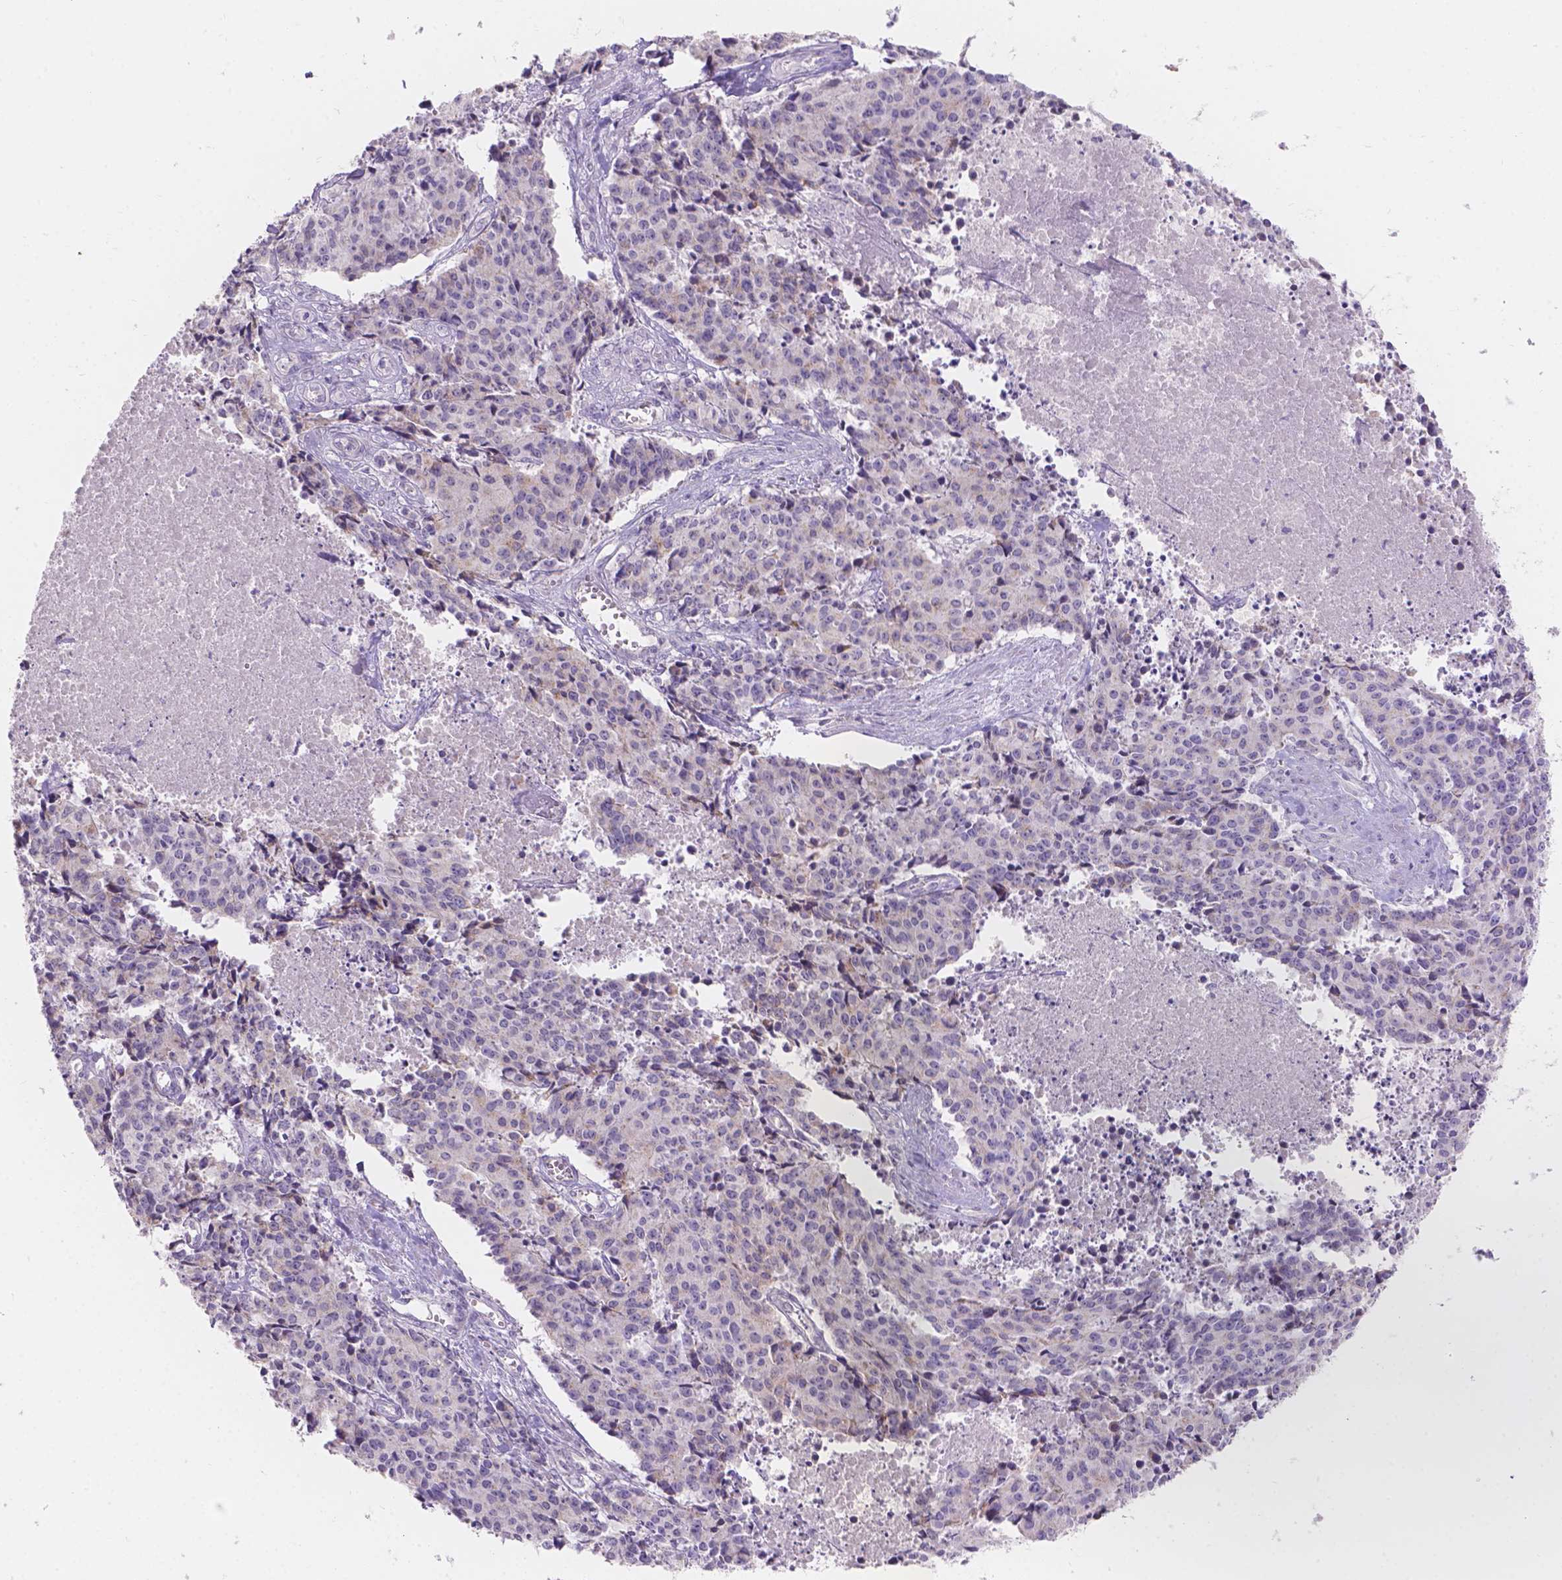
{"staining": {"intensity": "weak", "quantity": "<25%", "location": "cytoplasmic/membranous"}, "tissue": "cervical cancer", "cell_type": "Tumor cells", "image_type": "cancer", "snomed": [{"axis": "morphology", "description": "Squamous cell carcinoma, NOS"}, {"axis": "topography", "description": "Cervix"}], "caption": "Immunohistochemistry (IHC) histopathology image of cervical cancer (squamous cell carcinoma) stained for a protein (brown), which reveals no expression in tumor cells. (Immunohistochemistry, brightfield microscopy, high magnification).", "gene": "HTN3", "patient": {"sex": "female", "age": 28}}